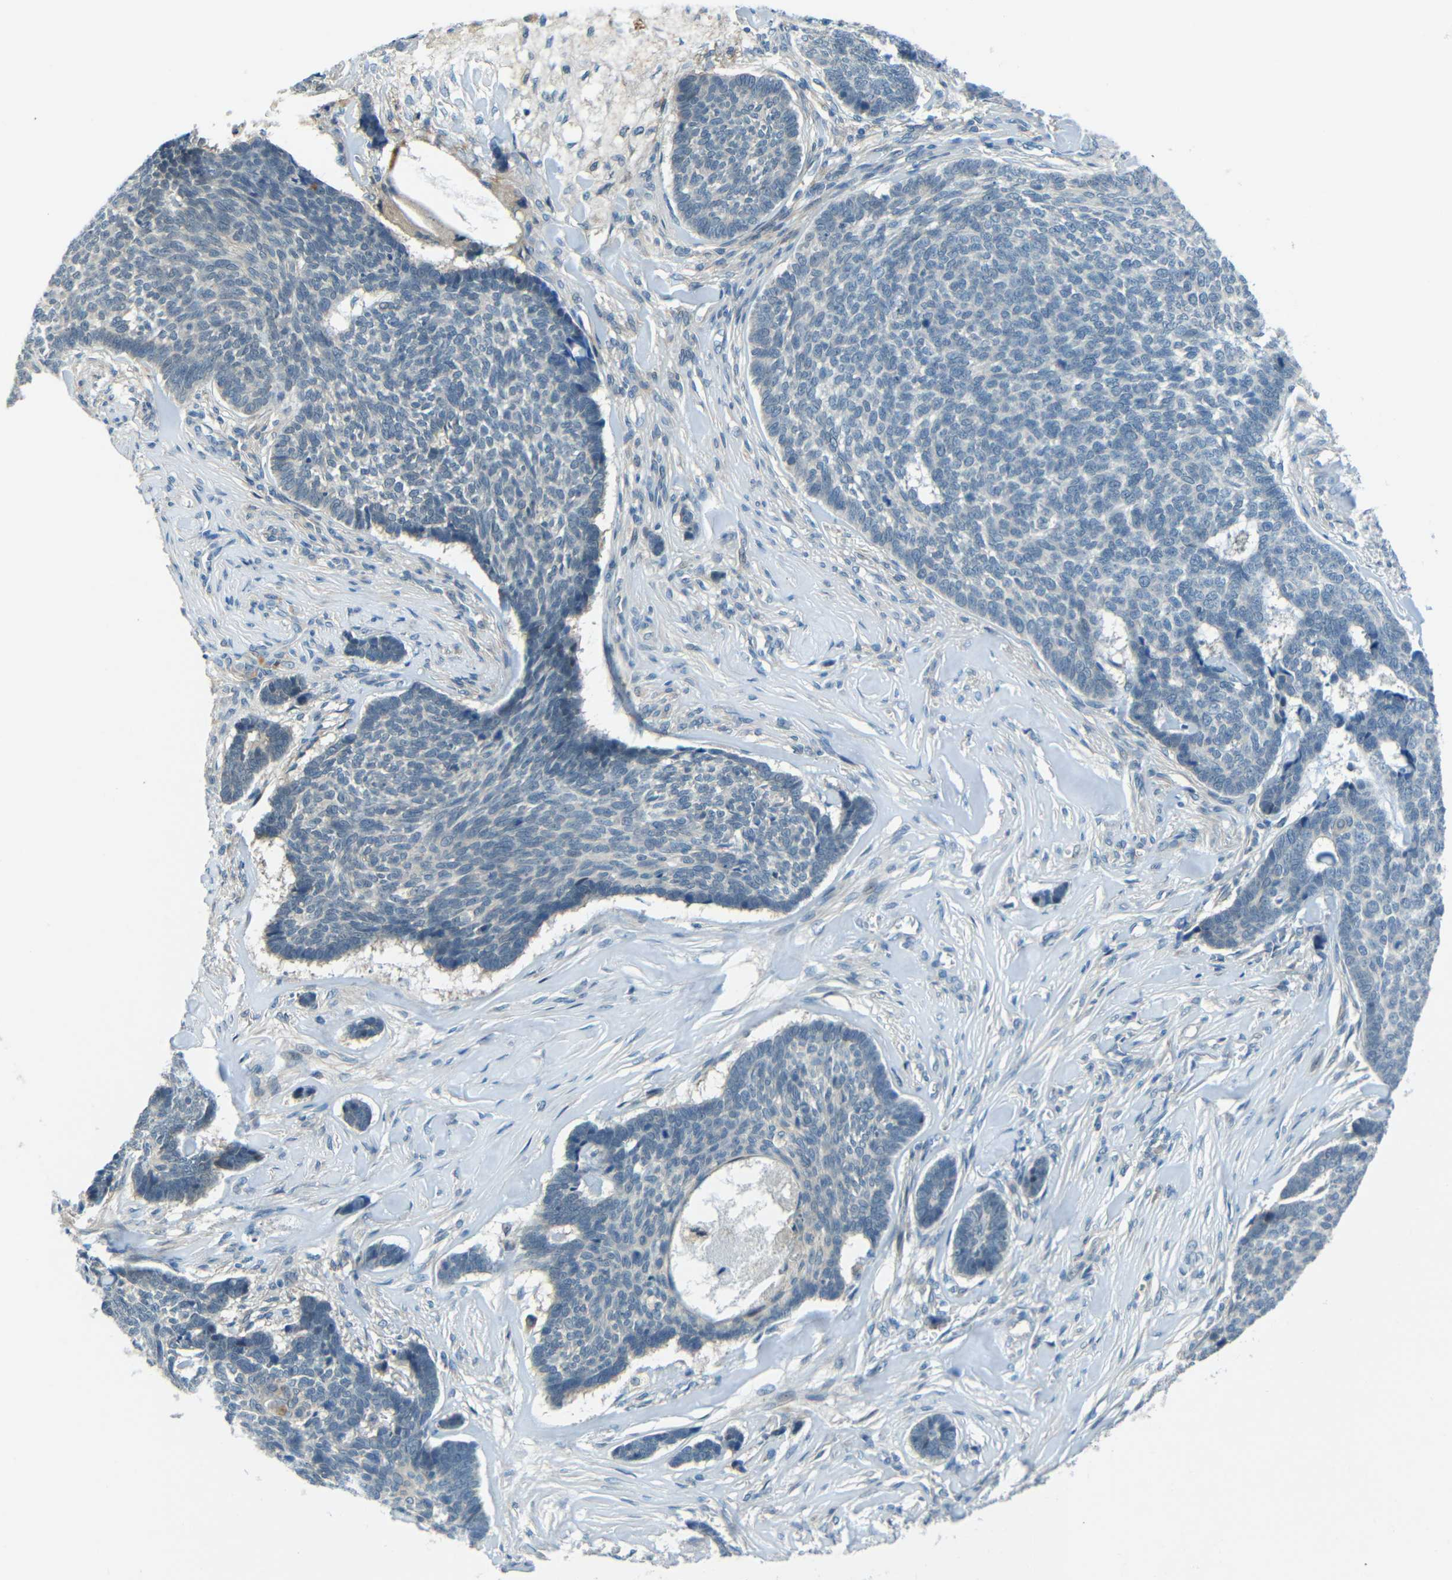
{"staining": {"intensity": "negative", "quantity": "none", "location": "none"}, "tissue": "skin cancer", "cell_type": "Tumor cells", "image_type": "cancer", "snomed": [{"axis": "morphology", "description": "Basal cell carcinoma"}, {"axis": "topography", "description": "Skin"}], "caption": "The immunohistochemistry micrograph has no significant expression in tumor cells of skin cancer (basal cell carcinoma) tissue. Nuclei are stained in blue.", "gene": "ANKRD22", "patient": {"sex": "male", "age": 84}}